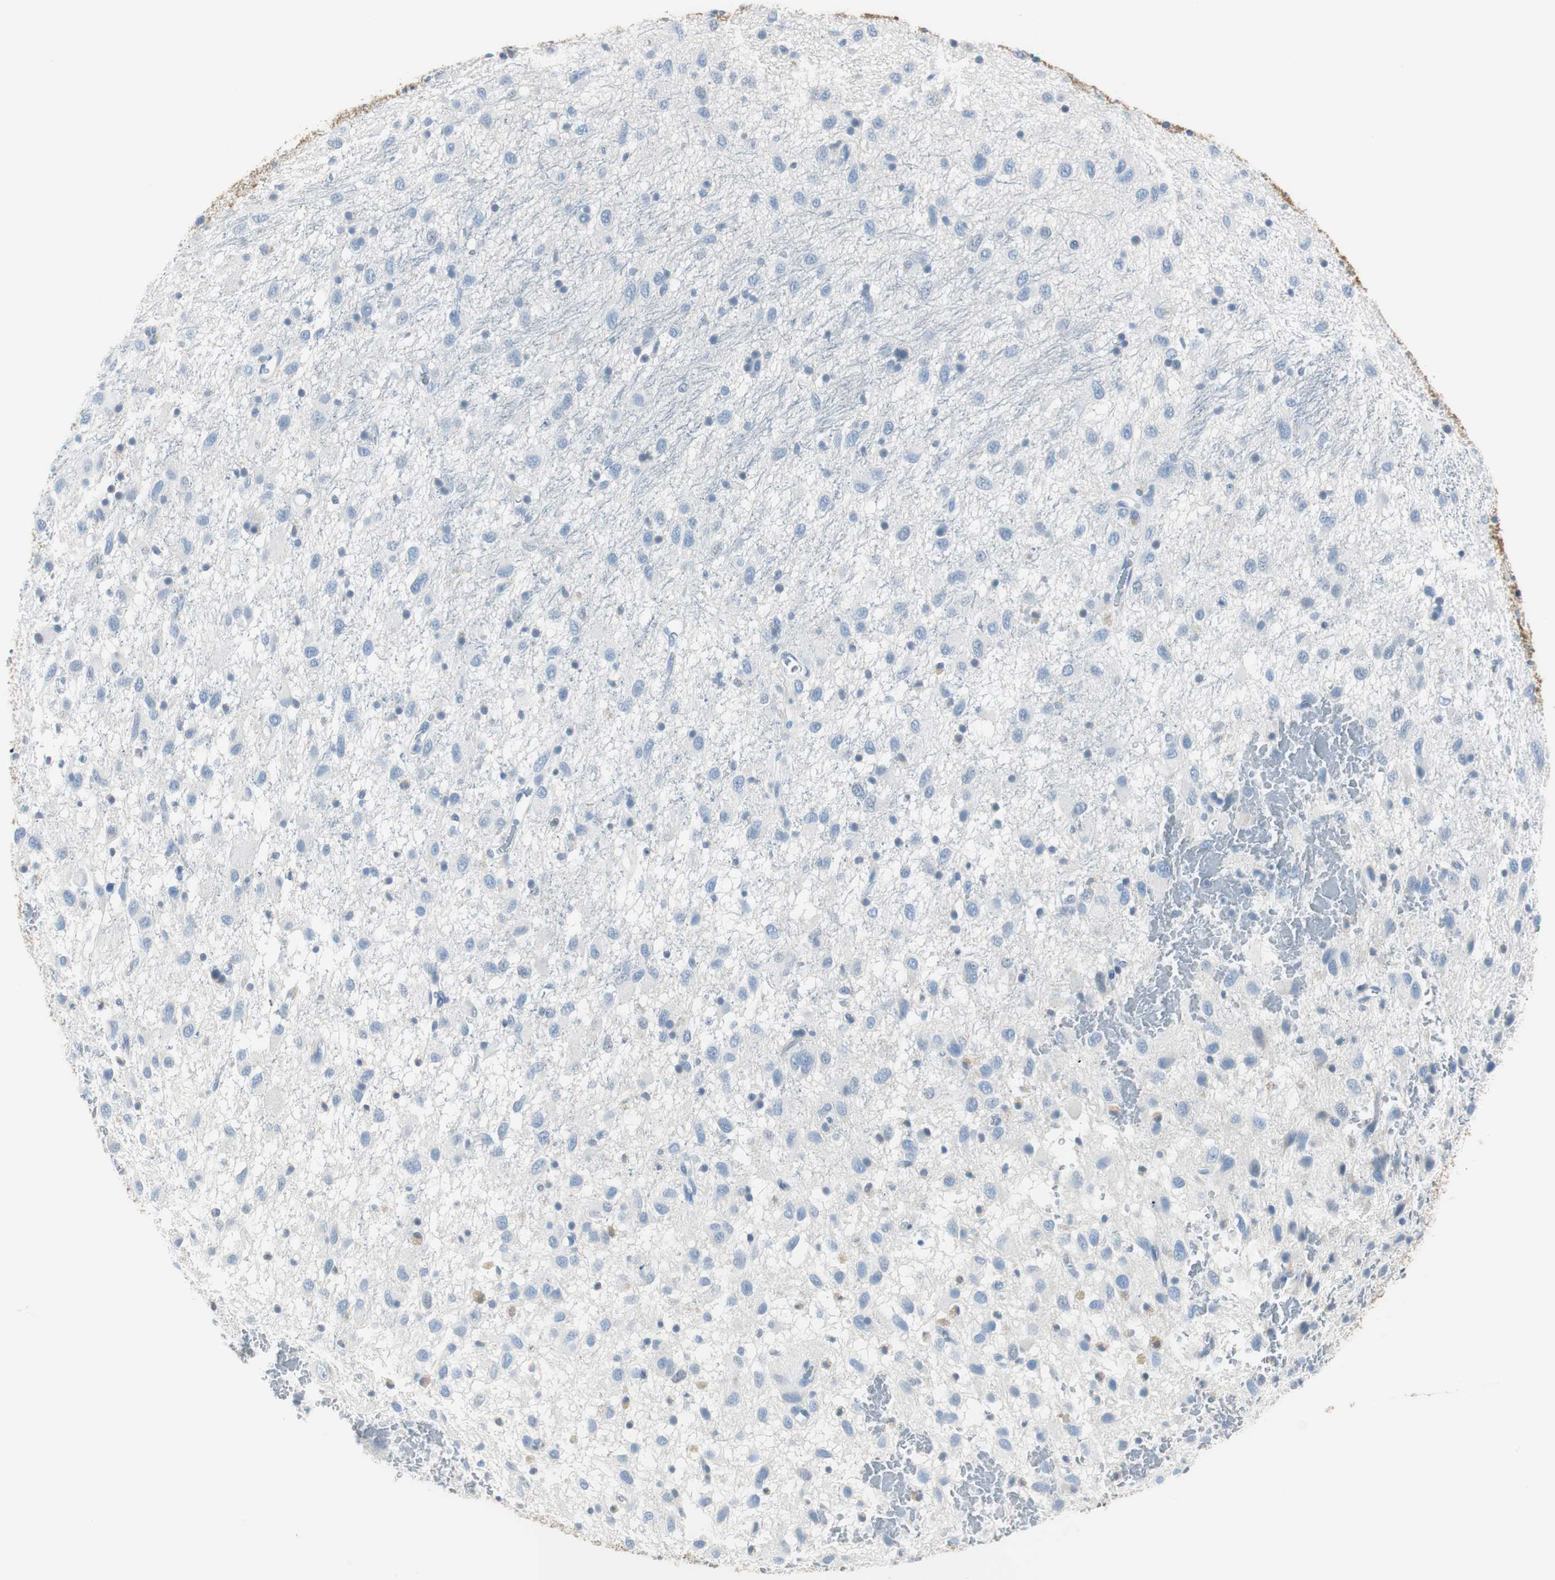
{"staining": {"intensity": "negative", "quantity": "none", "location": "none"}, "tissue": "glioma", "cell_type": "Tumor cells", "image_type": "cancer", "snomed": [{"axis": "morphology", "description": "Glioma, malignant, Low grade"}, {"axis": "topography", "description": "Brain"}], "caption": "Tumor cells are negative for brown protein staining in glioma.", "gene": "FBP1", "patient": {"sex": "male", "age": 77}}